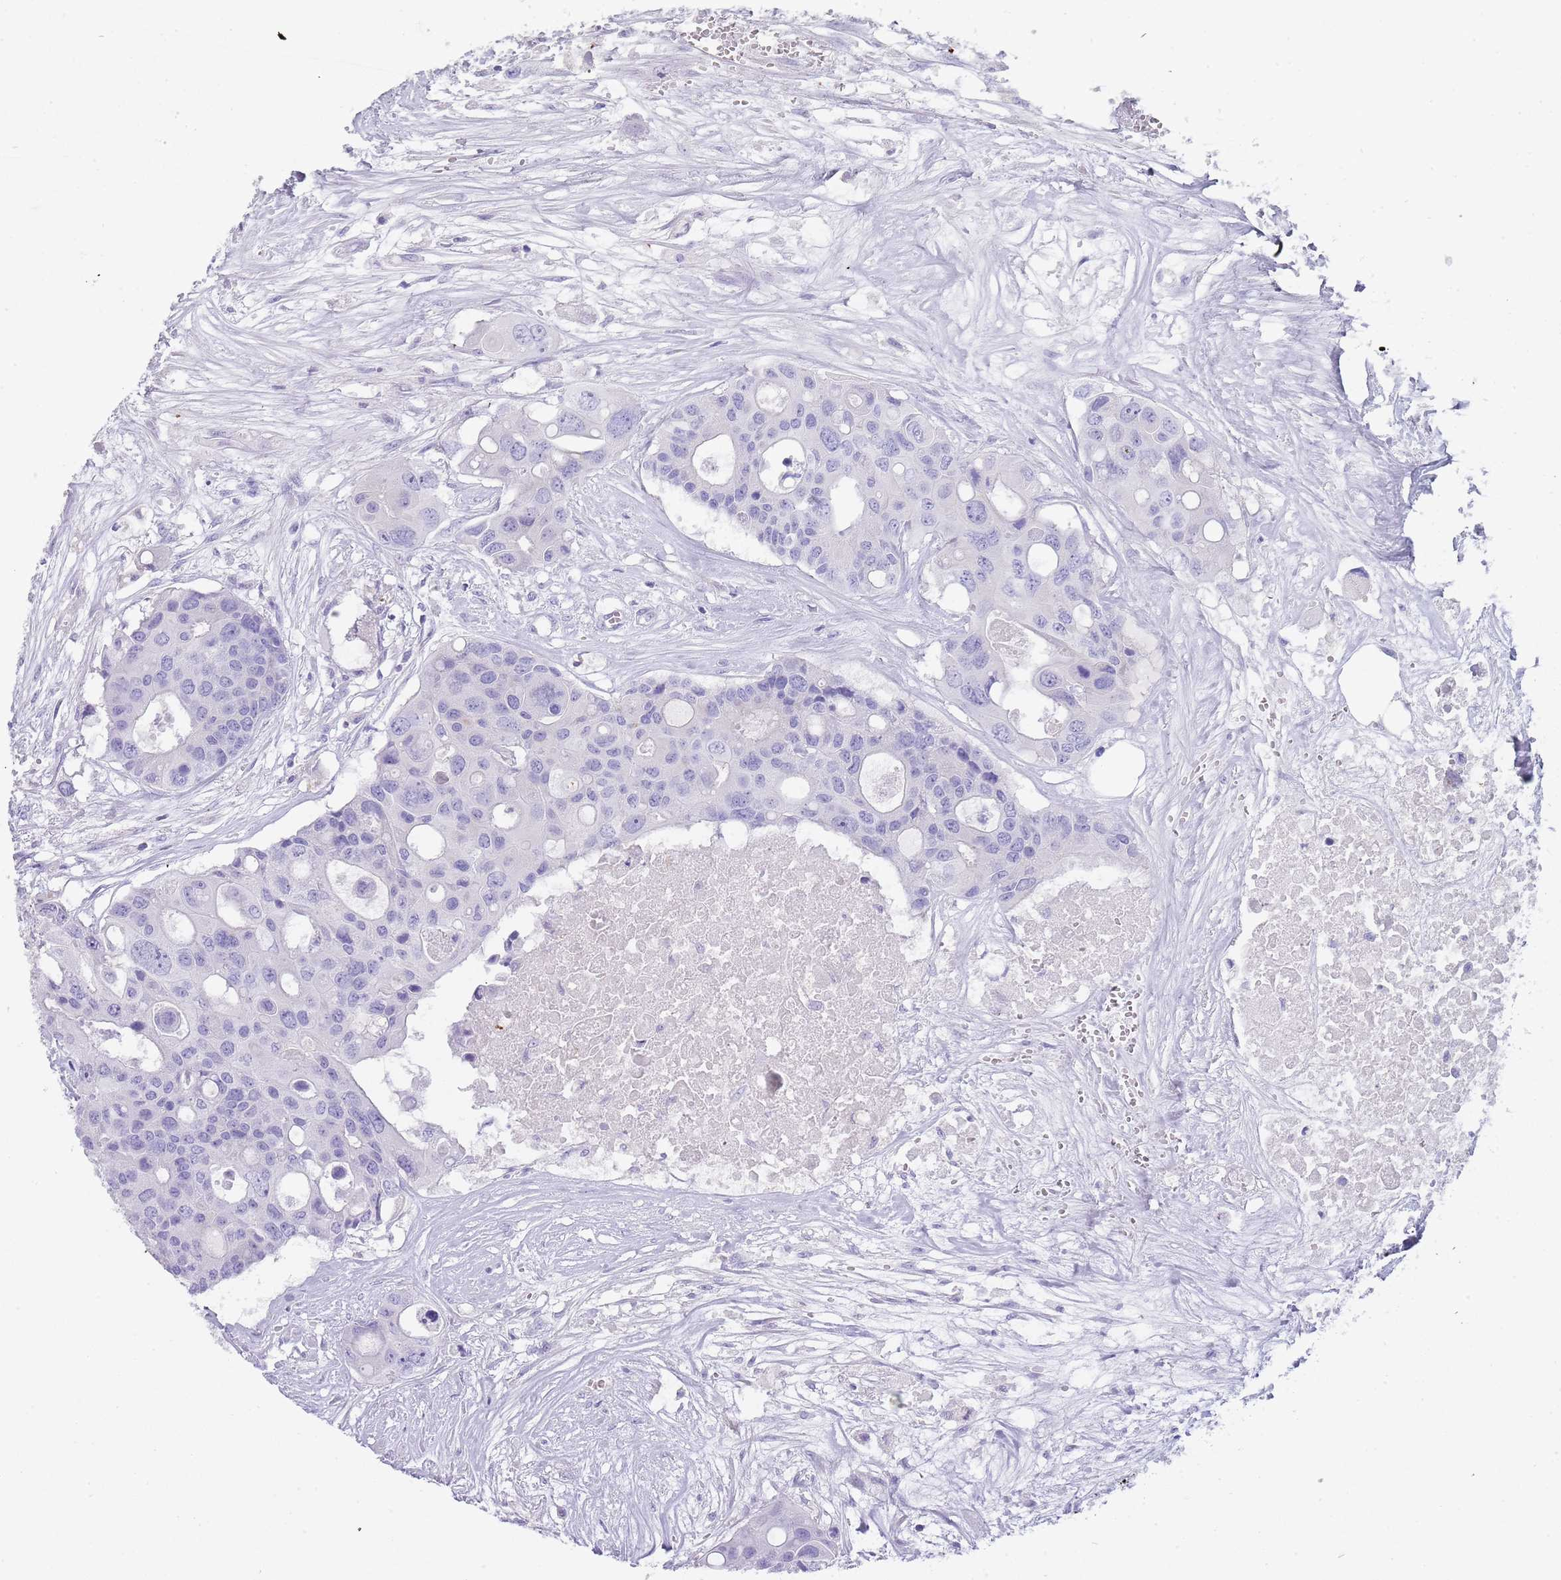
{"staining": {"intensity": "negative", "quantity": "none", "location": "none"}, "tissue": "colorectal cancer", "cell_type": "Tumor cells", "image_type": "cancer", "snomed": [{"axis": "morphology", "description": "Adenocarcinoma, NOS"}, {"axis": "topography", "description": "Colon"}], "caption": "Immunohistochemistry (IHC) of human colorectal cancer (adenocarcinoma) reveals no positivity in tumor cells. The staining was performed using DAB to visualize the protein expression in brown, while the nuclei were stained in blue with hematoxylin (Magnification: 20x).", "gene": "NBPF20", "patient": {"sex": "male", "age": 77}}